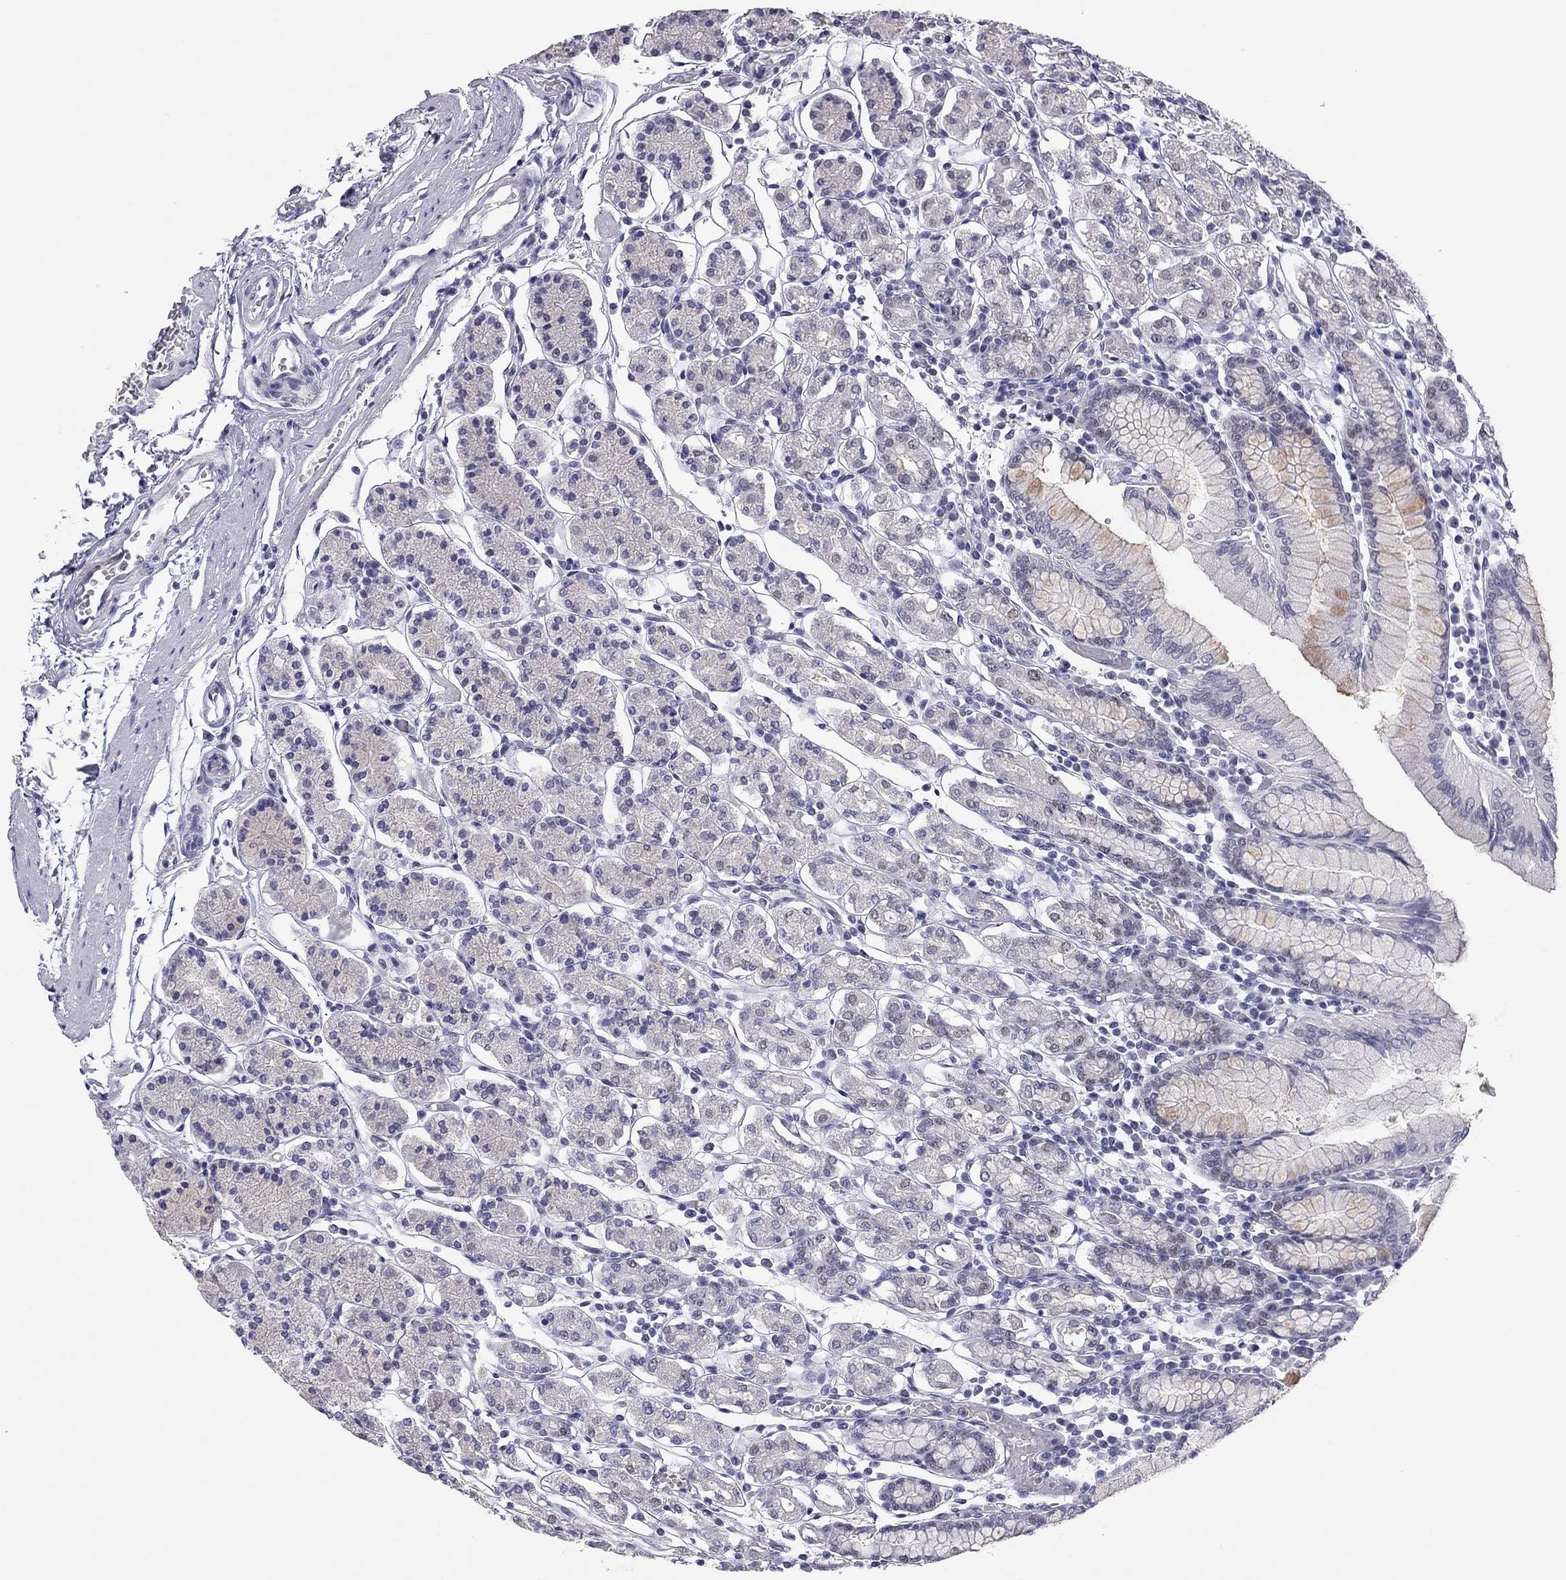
{"staining": {"intensity": "negative", "quantity": "none", "location": "none"}, "tissue": "stomach", "cell_type": "Glandular cells", "image_type": "normal", "snomed": [{"axis": "morphology", "description": "Normal tissue, NOS"}, {"axis": "topography", "description": "Stomach, upper"}, {"axis": "topography", "description": "Stomach"}], "caption": "Immunohistochemical staining of normal human stomach reveals no significant staining in glandular cells. (Stains: DAB (3,3'-diaminobenzidine) IHC with hematoxylin counter stain, Microscopy: brightfield microscopy at high magnification).", "gene": "DOT1L", "patient": {"sex": "male", "age": 62}}